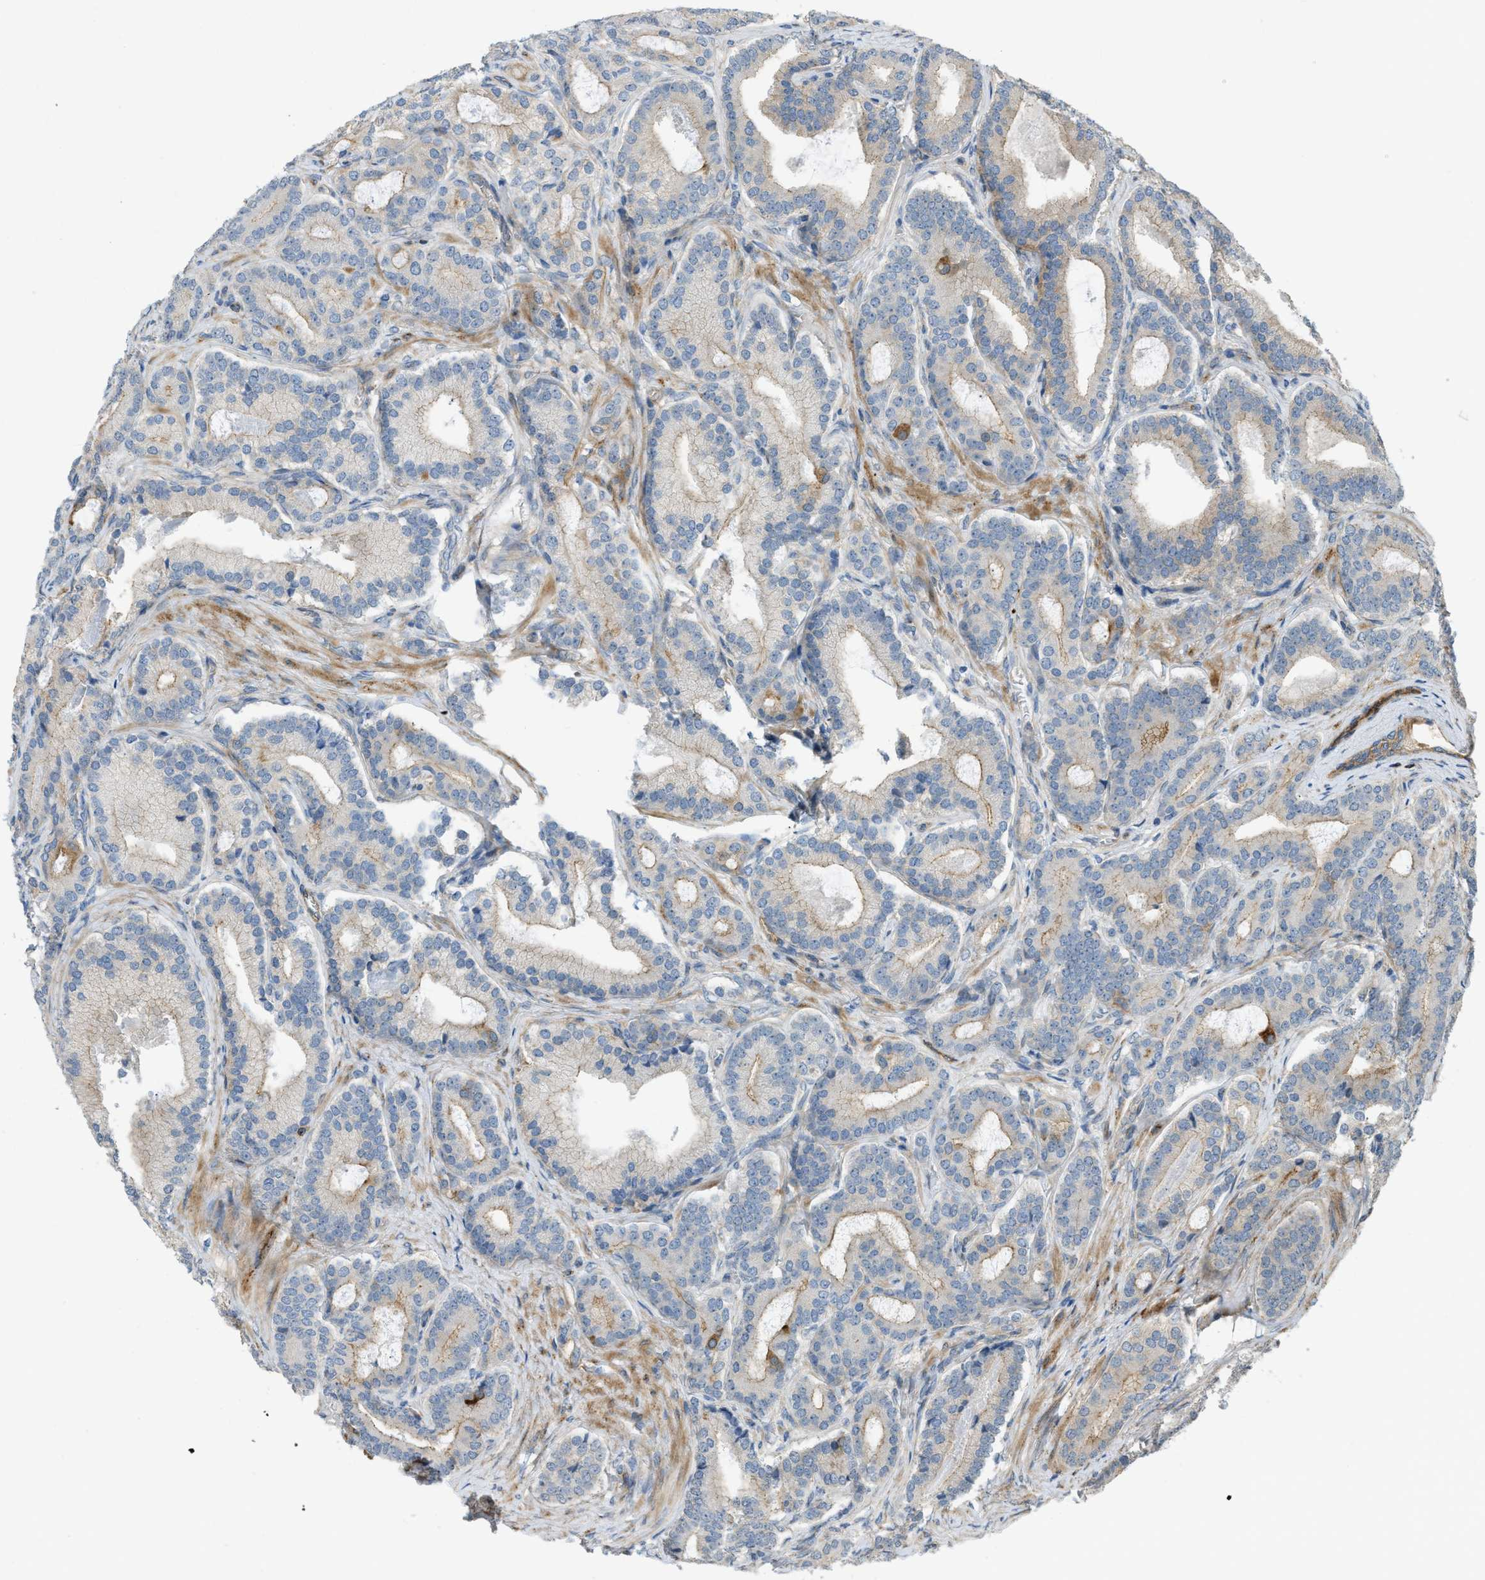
{"staining": {"intensity": "moderate", "quantity": "25%-75%", "location": "cytoplasmic/membranous"}, "tissue": "prostate cancer", "cell_type": "Tumor cells", "image_type": "cancer", "snomed": [{"axis": "morphology", "description": "Adenocarcinoma, High grade"}, {"axis": "topography", "description": "Prostate"}], "caption": "Tumor cells exhibit medium levels of moderate cytoplasmic/membranous staining in approximately 25%-75% of cells in human prostate cancer.", "gene": "KIAA1671", "patient": {"sex": "male", "age": 60}}